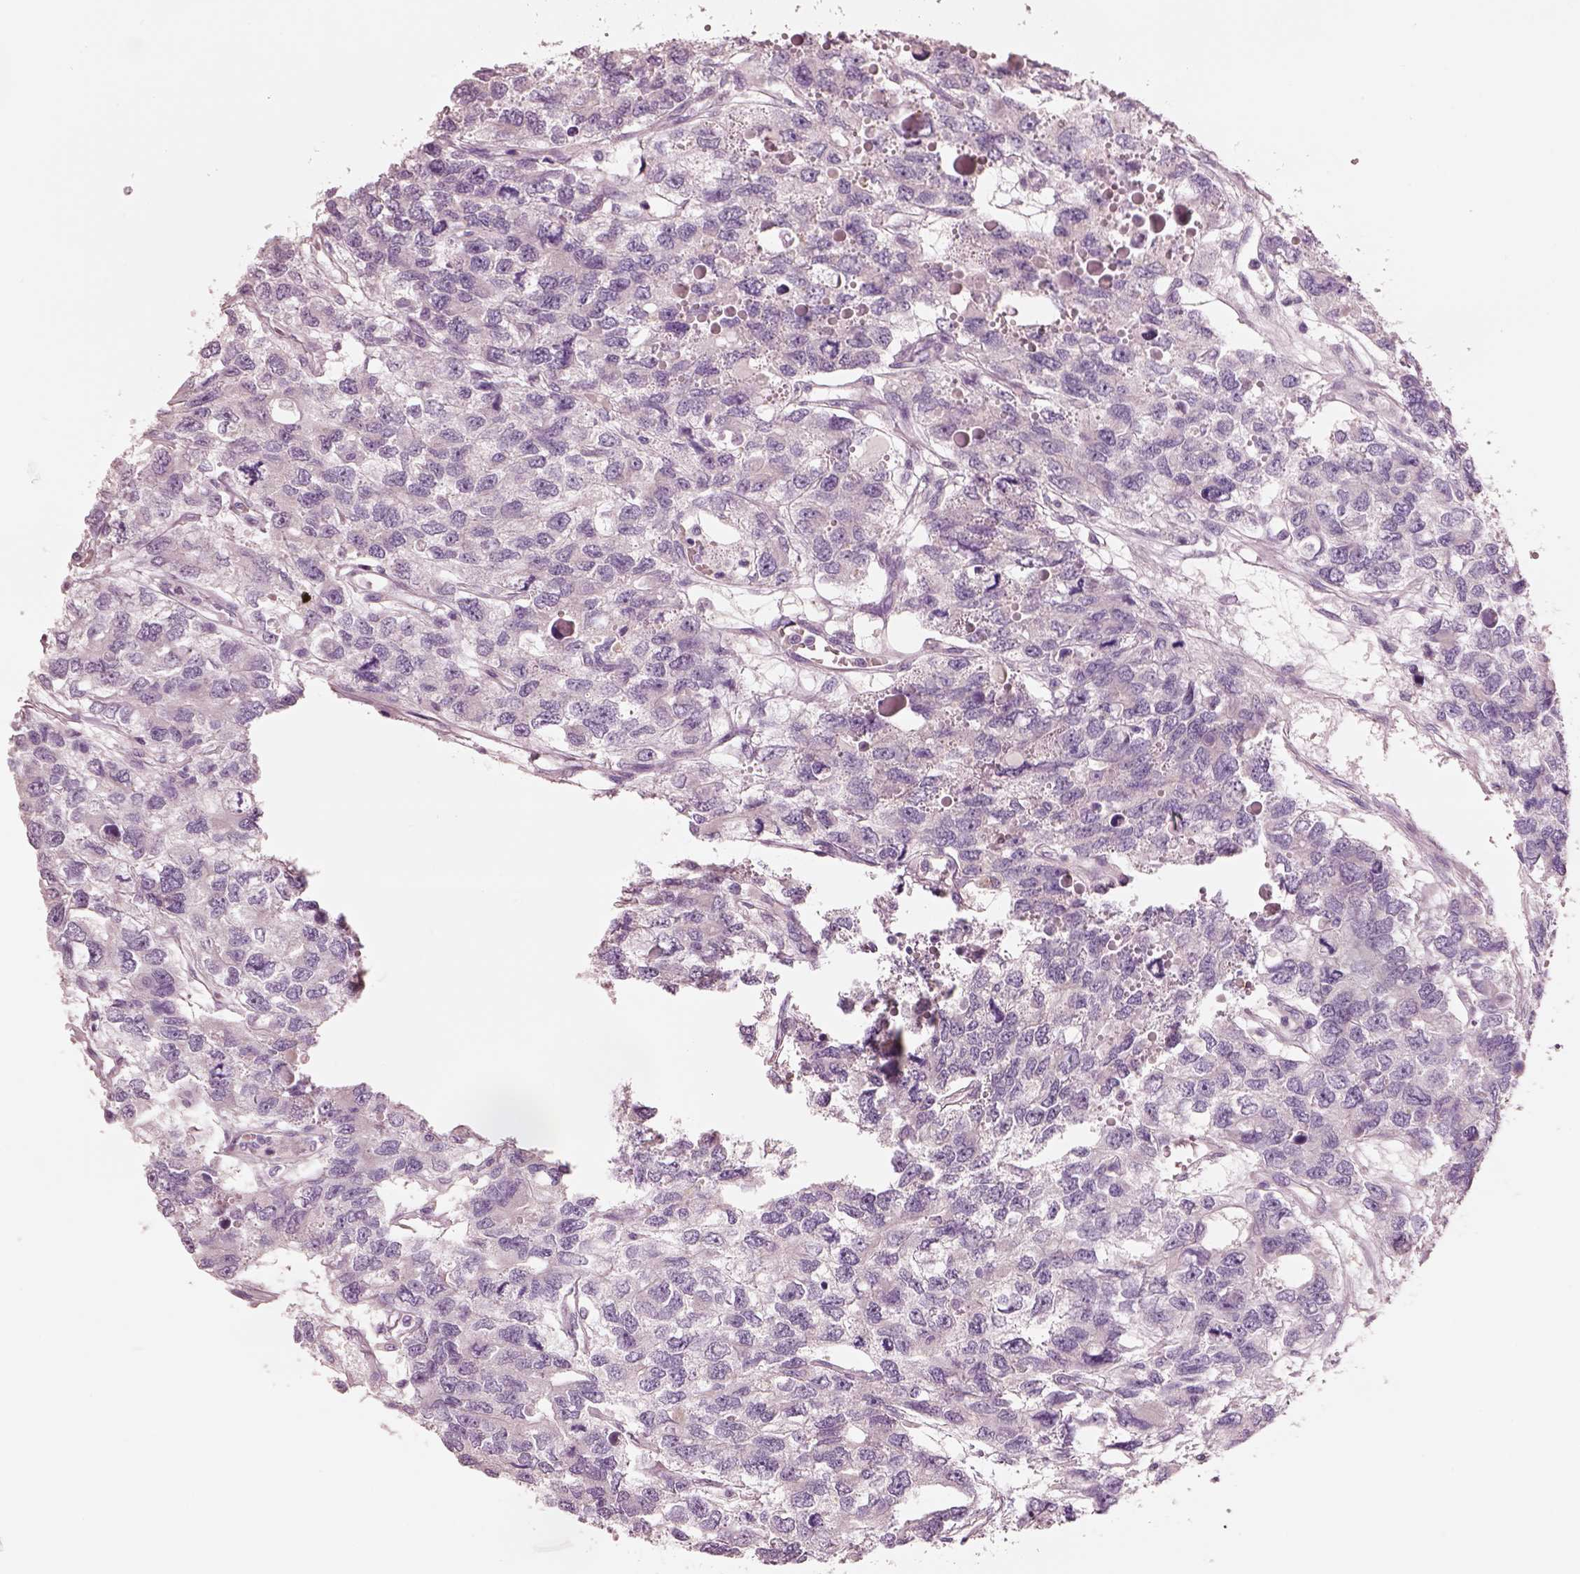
{"staining": {"intensity": "negative", "quantity": "none", "location": "none"}, "tissue": "testis cancer", "cell_type": "Tumor cells", "image_type": "cancer", "snomed": [{"axis": "morphology", "description": "Seminoma, NOS"}, {"axis": "topography", "description": "Testis"}], "caption": "Immunohistochemistry (IHC) image of human testis seminoma stained for a protein (brown), which shows no staining in tumor cells.", "gene": "ELSPBP1", "patient": {"sex": "male", "age": 52}}